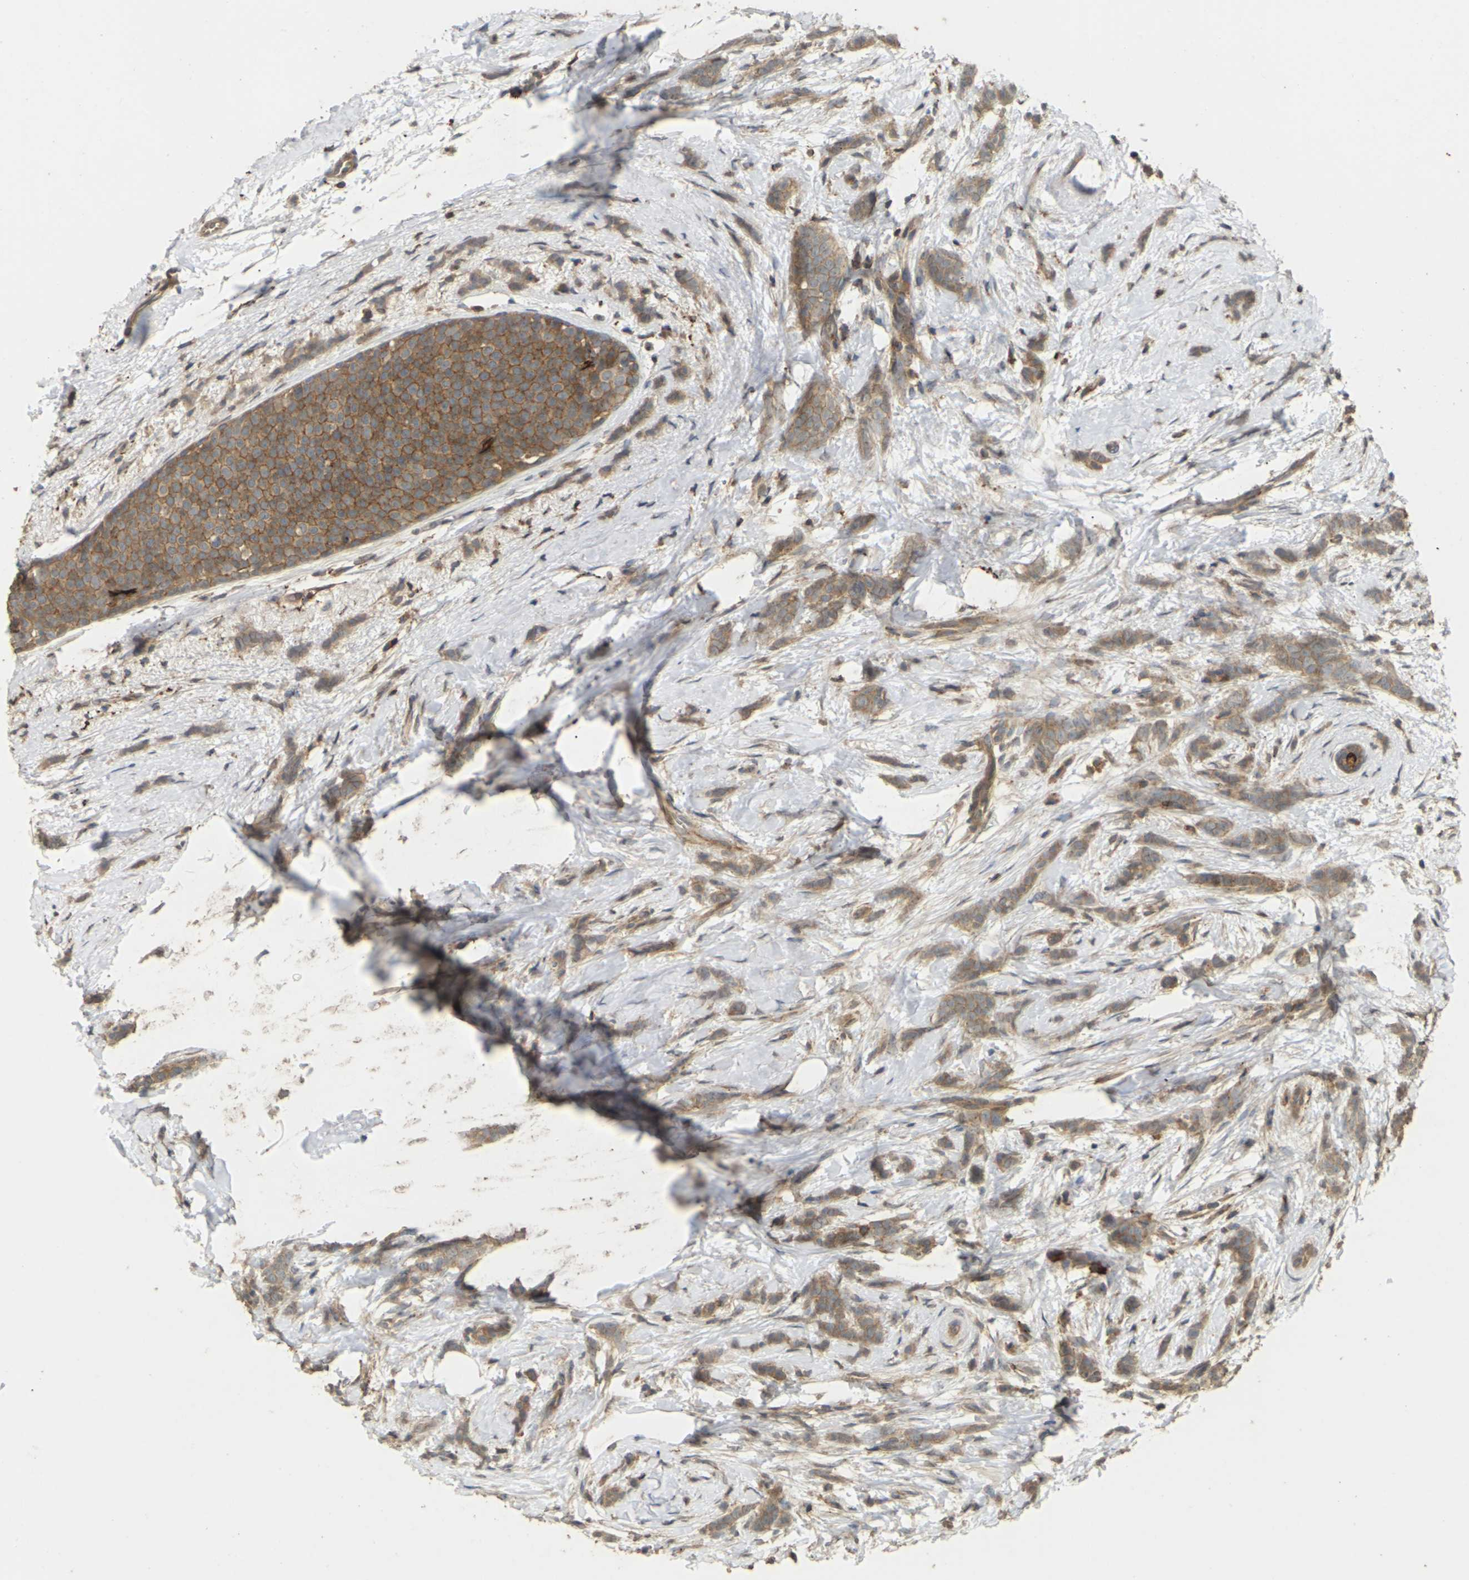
{"staining": {"intensity": "moderate", "quantity": ">75%", "location": "cytoplasmic/membranous"}, "tissue": "breast cancer", "cell_type": "Tumor cells", "image_type": "cancer", "snomed": [{"axis": "morphology", "description": "Lobular carcinoma, in situ"}, {"axis": "morphology", "description": "Lobular carcinoma"}, {"axis": "topography", "description": "Breast"}], "caption": "DAB immunohistochemical staining of breast cancer (lobular carcinoma) reveals moderate cytoplasmic/membranous protein expression in approximately >75% of tumor cells. The staining was performed using DAB (3,3'-diaminobenzidine), with brown indicating positive protein expression. Nuclei are stained blue with hematoxylin.", "gene": "KSR1", "patient": {"sex": "female", "age": 41}}